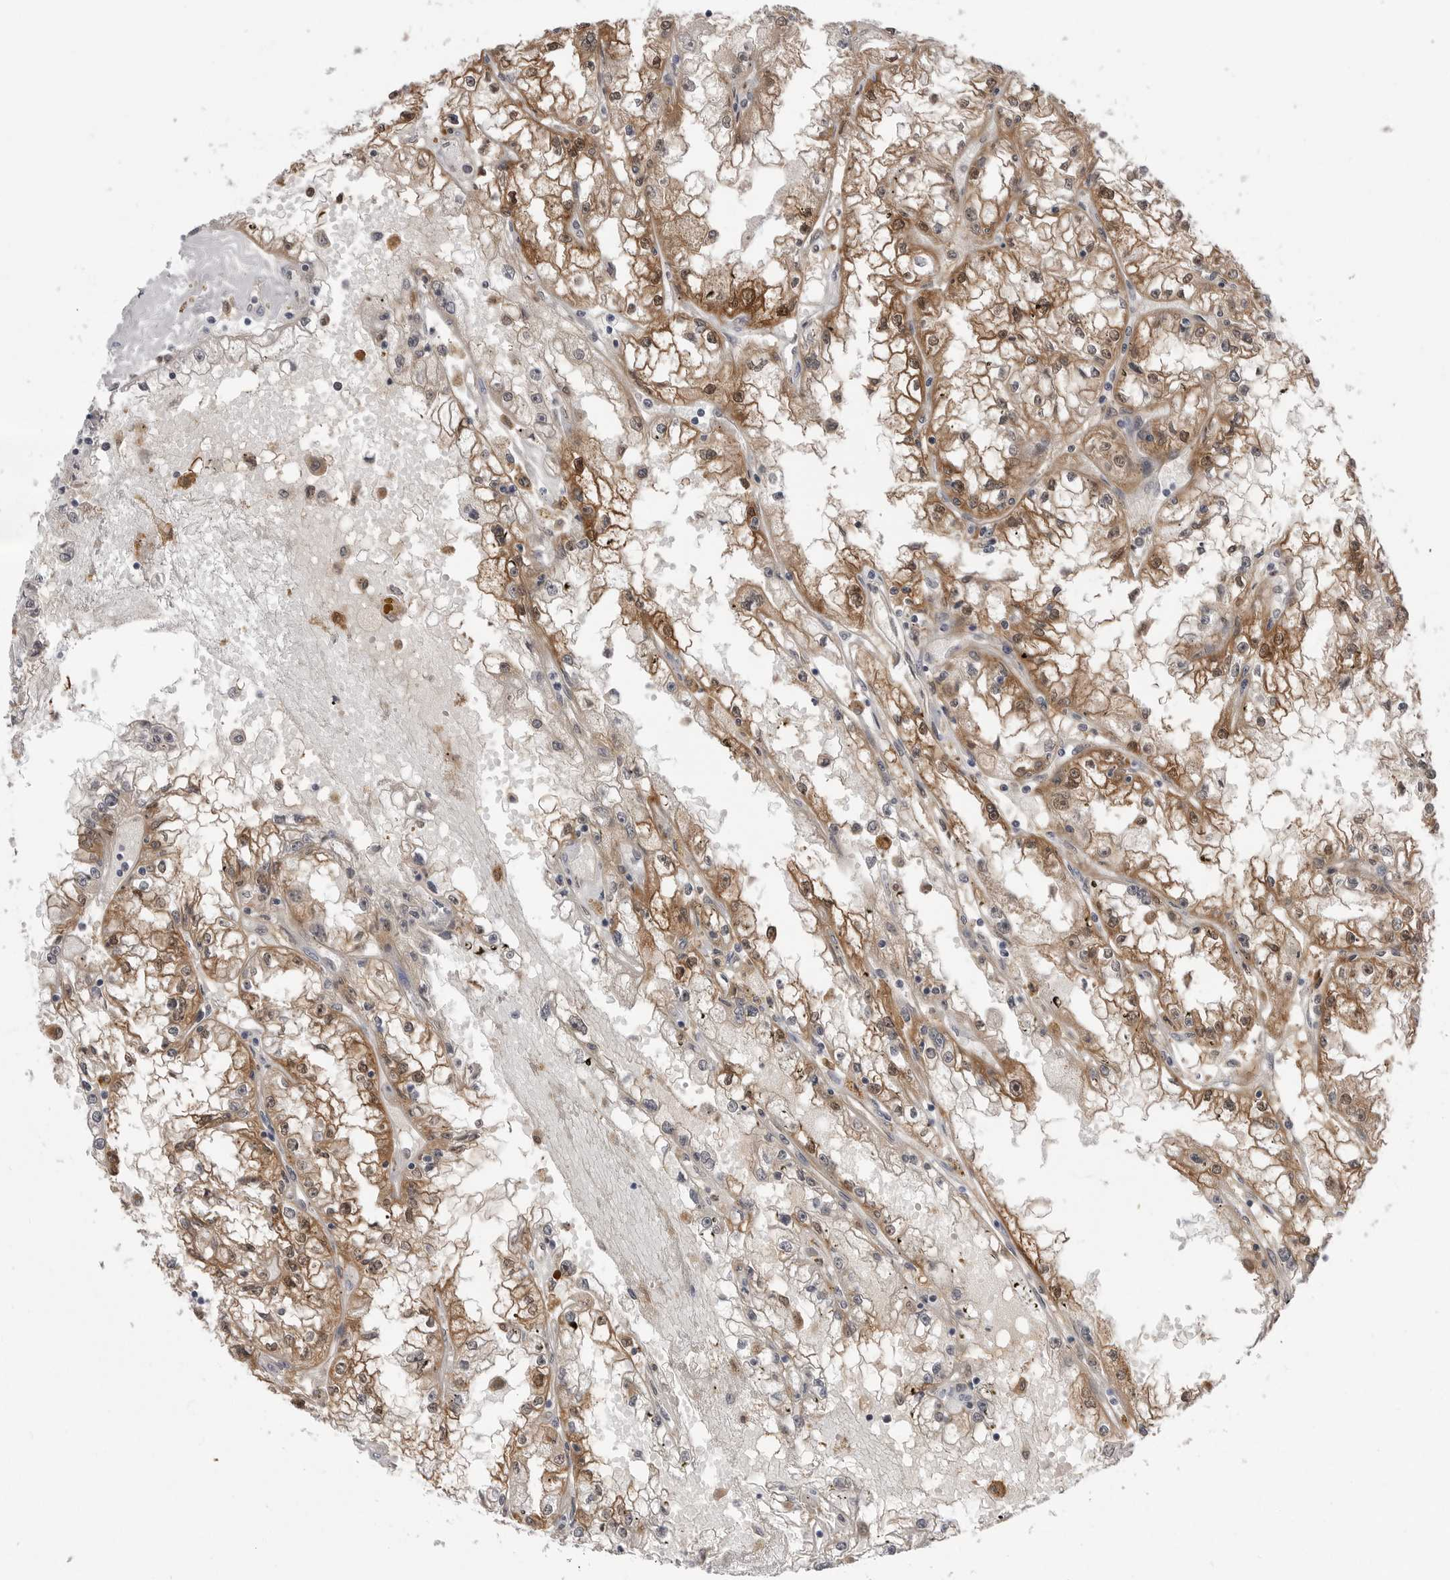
{"staining": {"intensity": "moderate", "quantity": ">75%", "location": "cytoplasmic/membranous,nuclear"}, "tissue": "renal cancer", "cell_type": "Tumor cells", "image_type": "cancer", "snomed": [{"axis": "morphology", "description": "Adenocarcinoma, NOS"}, {"axis": "topography", "description": "Kidney"}], "caption": "Tumor cells display medium levels of moderate cytoplasmic/membranous and nuclear staining in about >75% of cells in human renal cancer. (DAB (3,3'-diaminobenzidine) IHC with brightfield microscopy, high magnification).", "gene": "PNPO", "patient": {"sex": "male", "age": 56}}